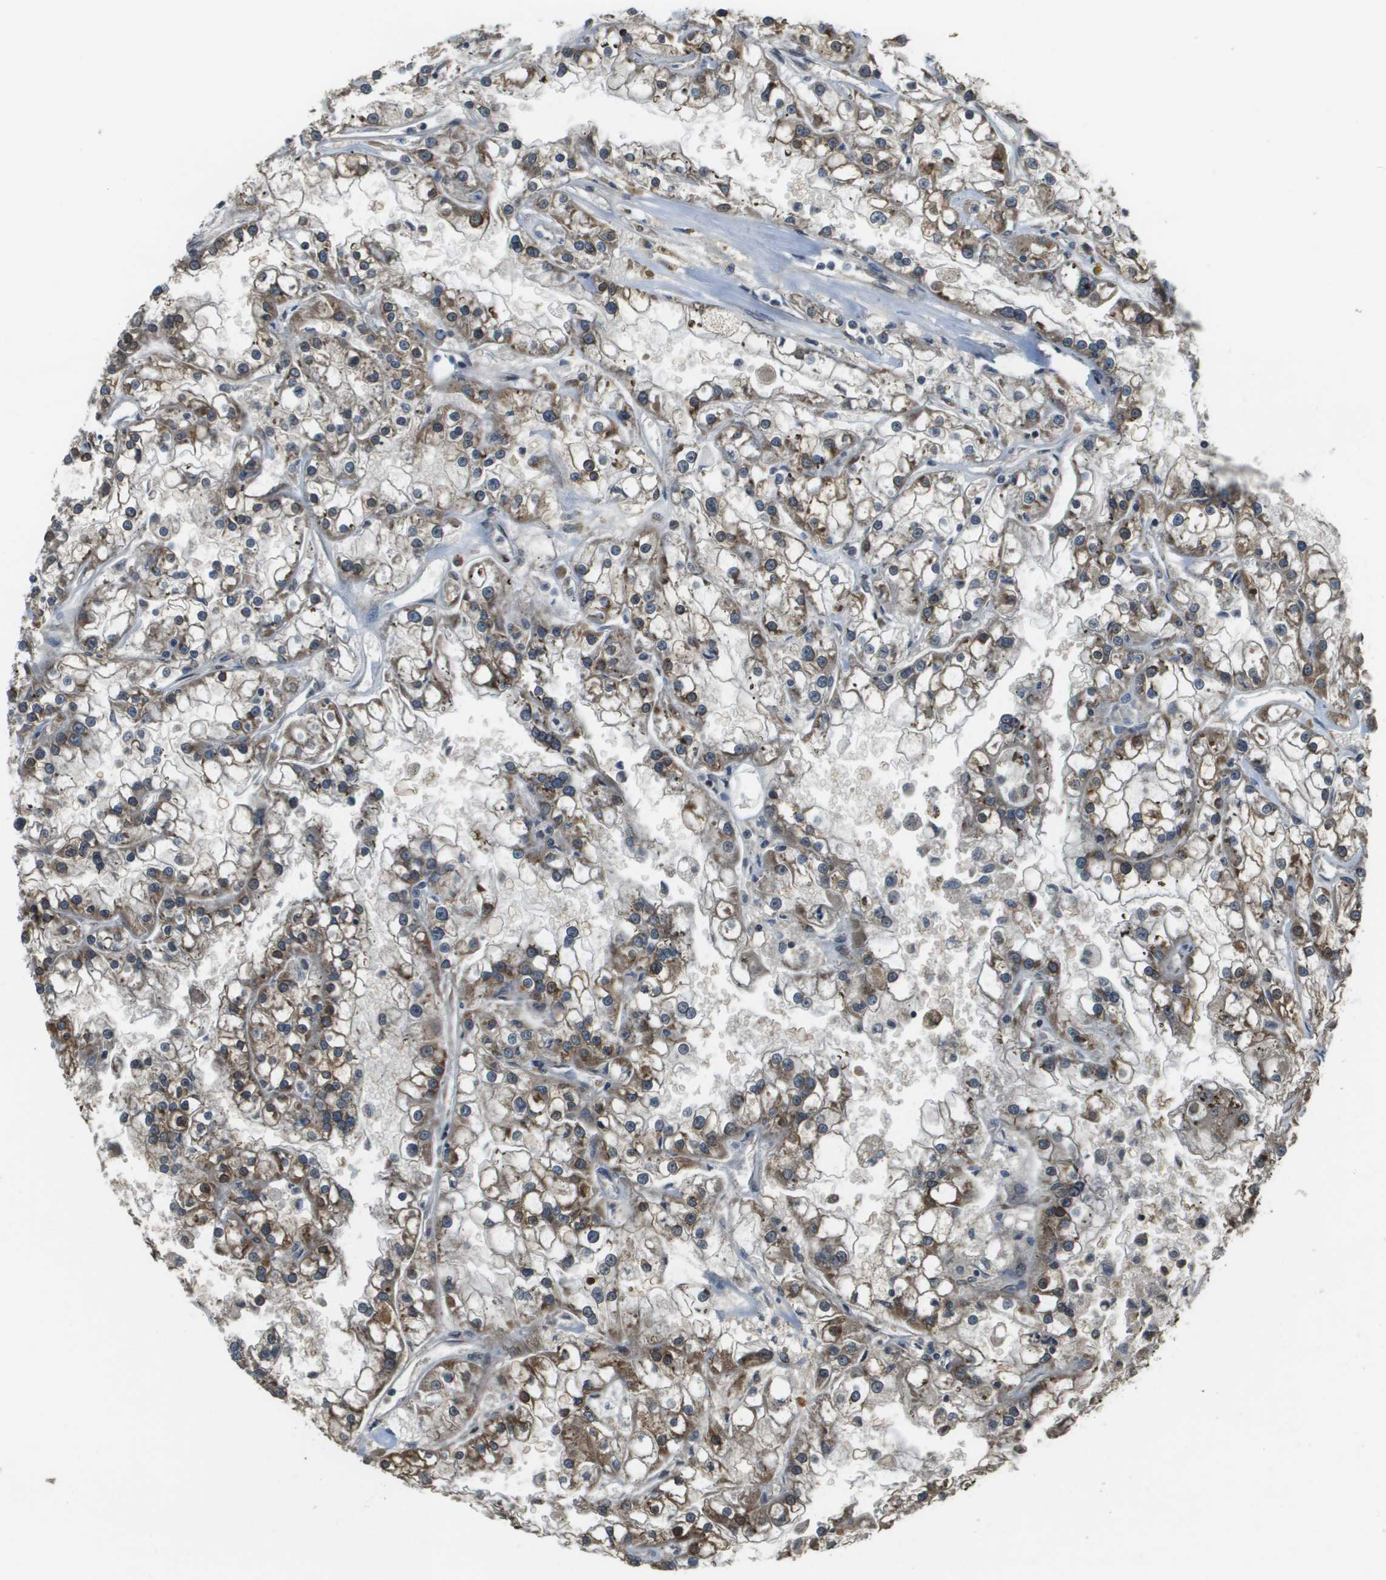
{"staining": {"intensity": "moderate", "quantity": ">75%", "location": "cytoplasmic/membranous"}, "tissue": "renal cancer", "cell_type": "Tumor cells", "image_type": "cancer", "snomed": [{"axis": "morphology", "description": "Adenocarcinoma, NOS"}, {"axis": "topography", "description": "Kidney"}], "caption": "Renal cancer (adenocarcinoma) stained with immunohistochemistry reveals moderate cytoplasmic/membranous positivity in about >75% of tumor cells. The protein is stained brown, and the nuclei are stained in blue (DAB (3,3'-diaminobenzidine) IHC with brightfield microscopy, high magnification).", "gene": "SEC62", "patient": {"sex": "female", "age": 52}}